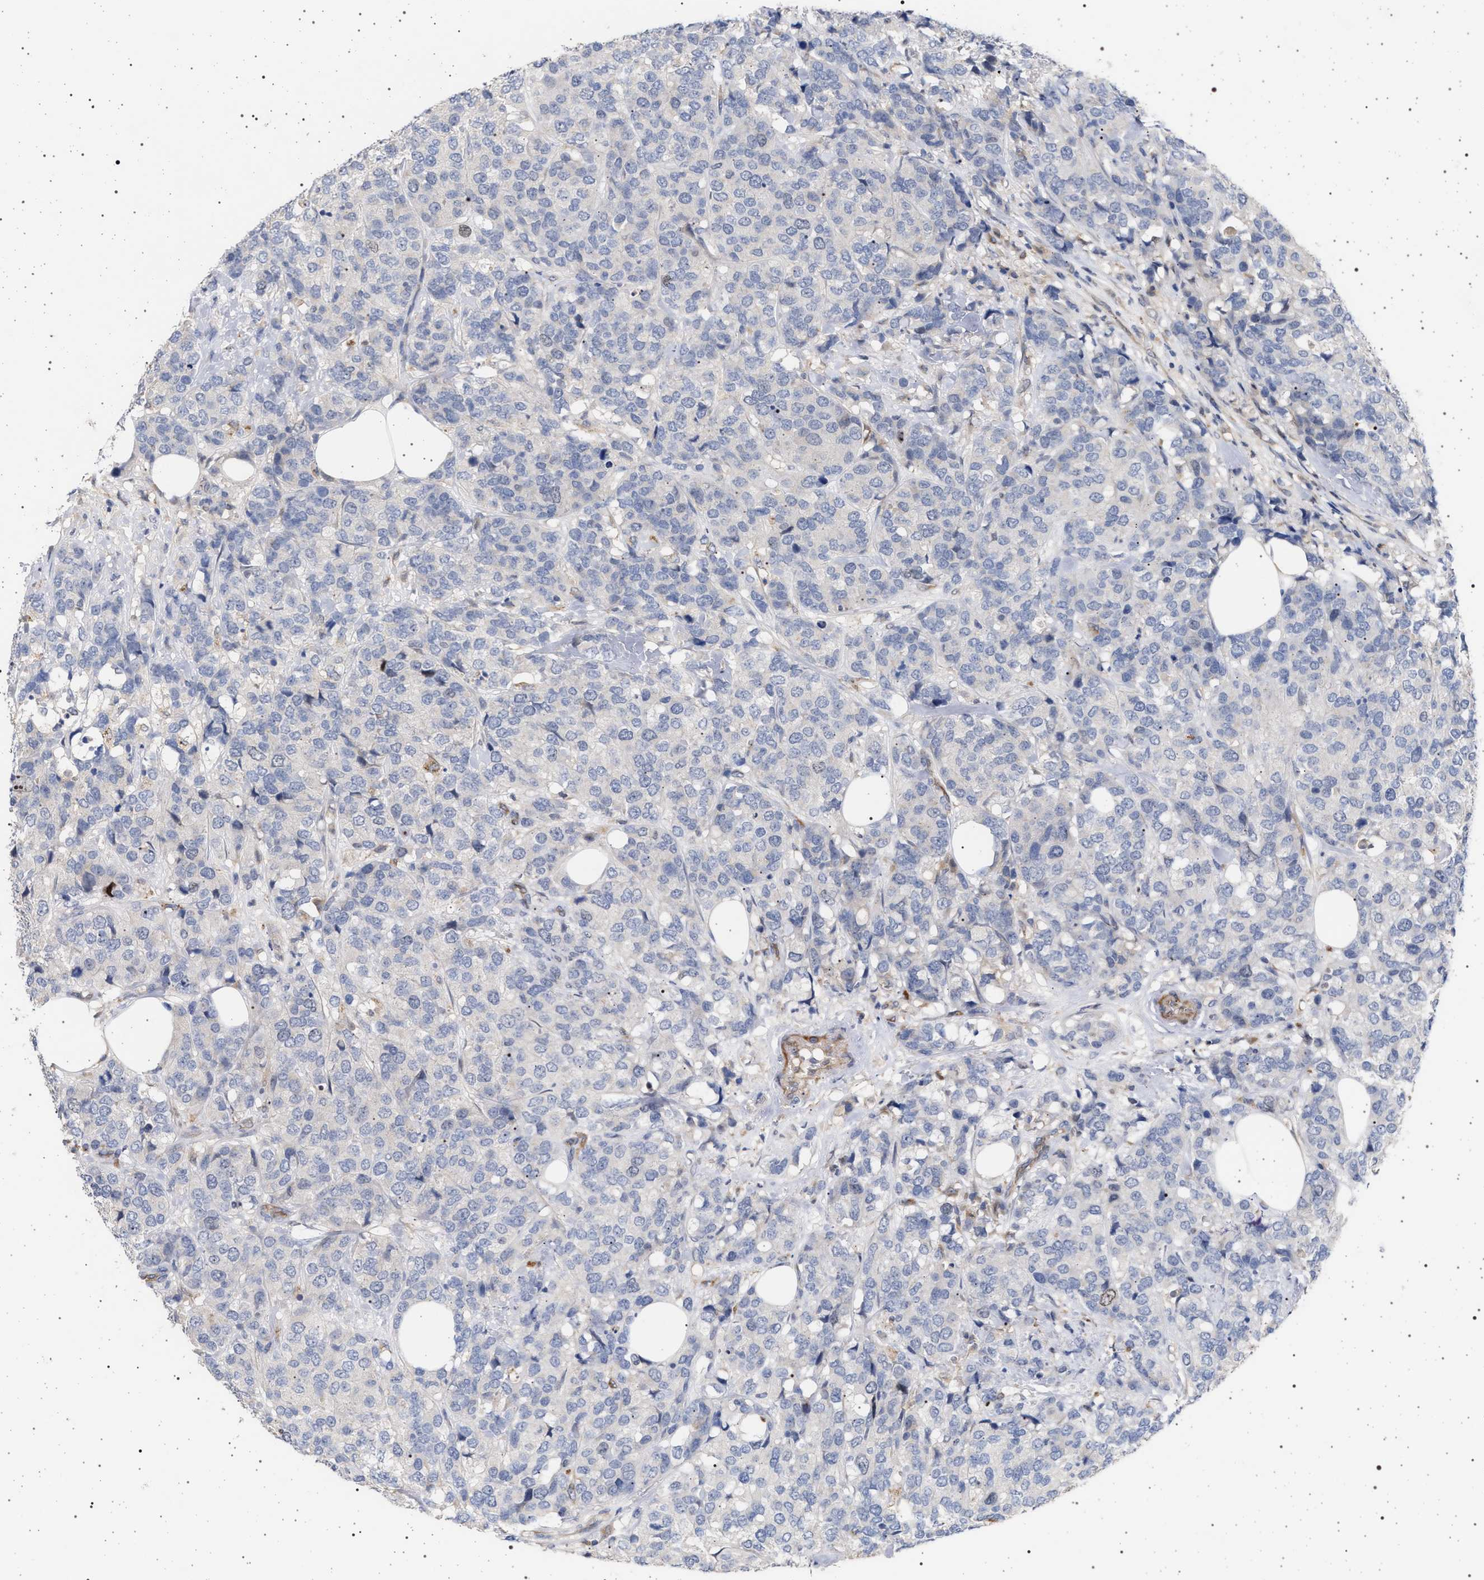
{"staining": {"intensity": "negative", "quantity": "none", "location": "none"}, "tissue": "breast cancer", "cell_type": "Tumor cells", "image_type": "cancer", "snomed": [{"axis": "morphology", "description": "Lobular carcinoma"}, {"axis": "topography", "description": "Breast"}], "caption": "Immunohistochemistry photomicrograph of neoplastic tissue: breast cancer stained with DAB (3,3'-diaminobenzidine) shows no significant protein positivity in tumor cells.", "gene": "RBM48", "patient": {"sex": "female", "age": 59}}